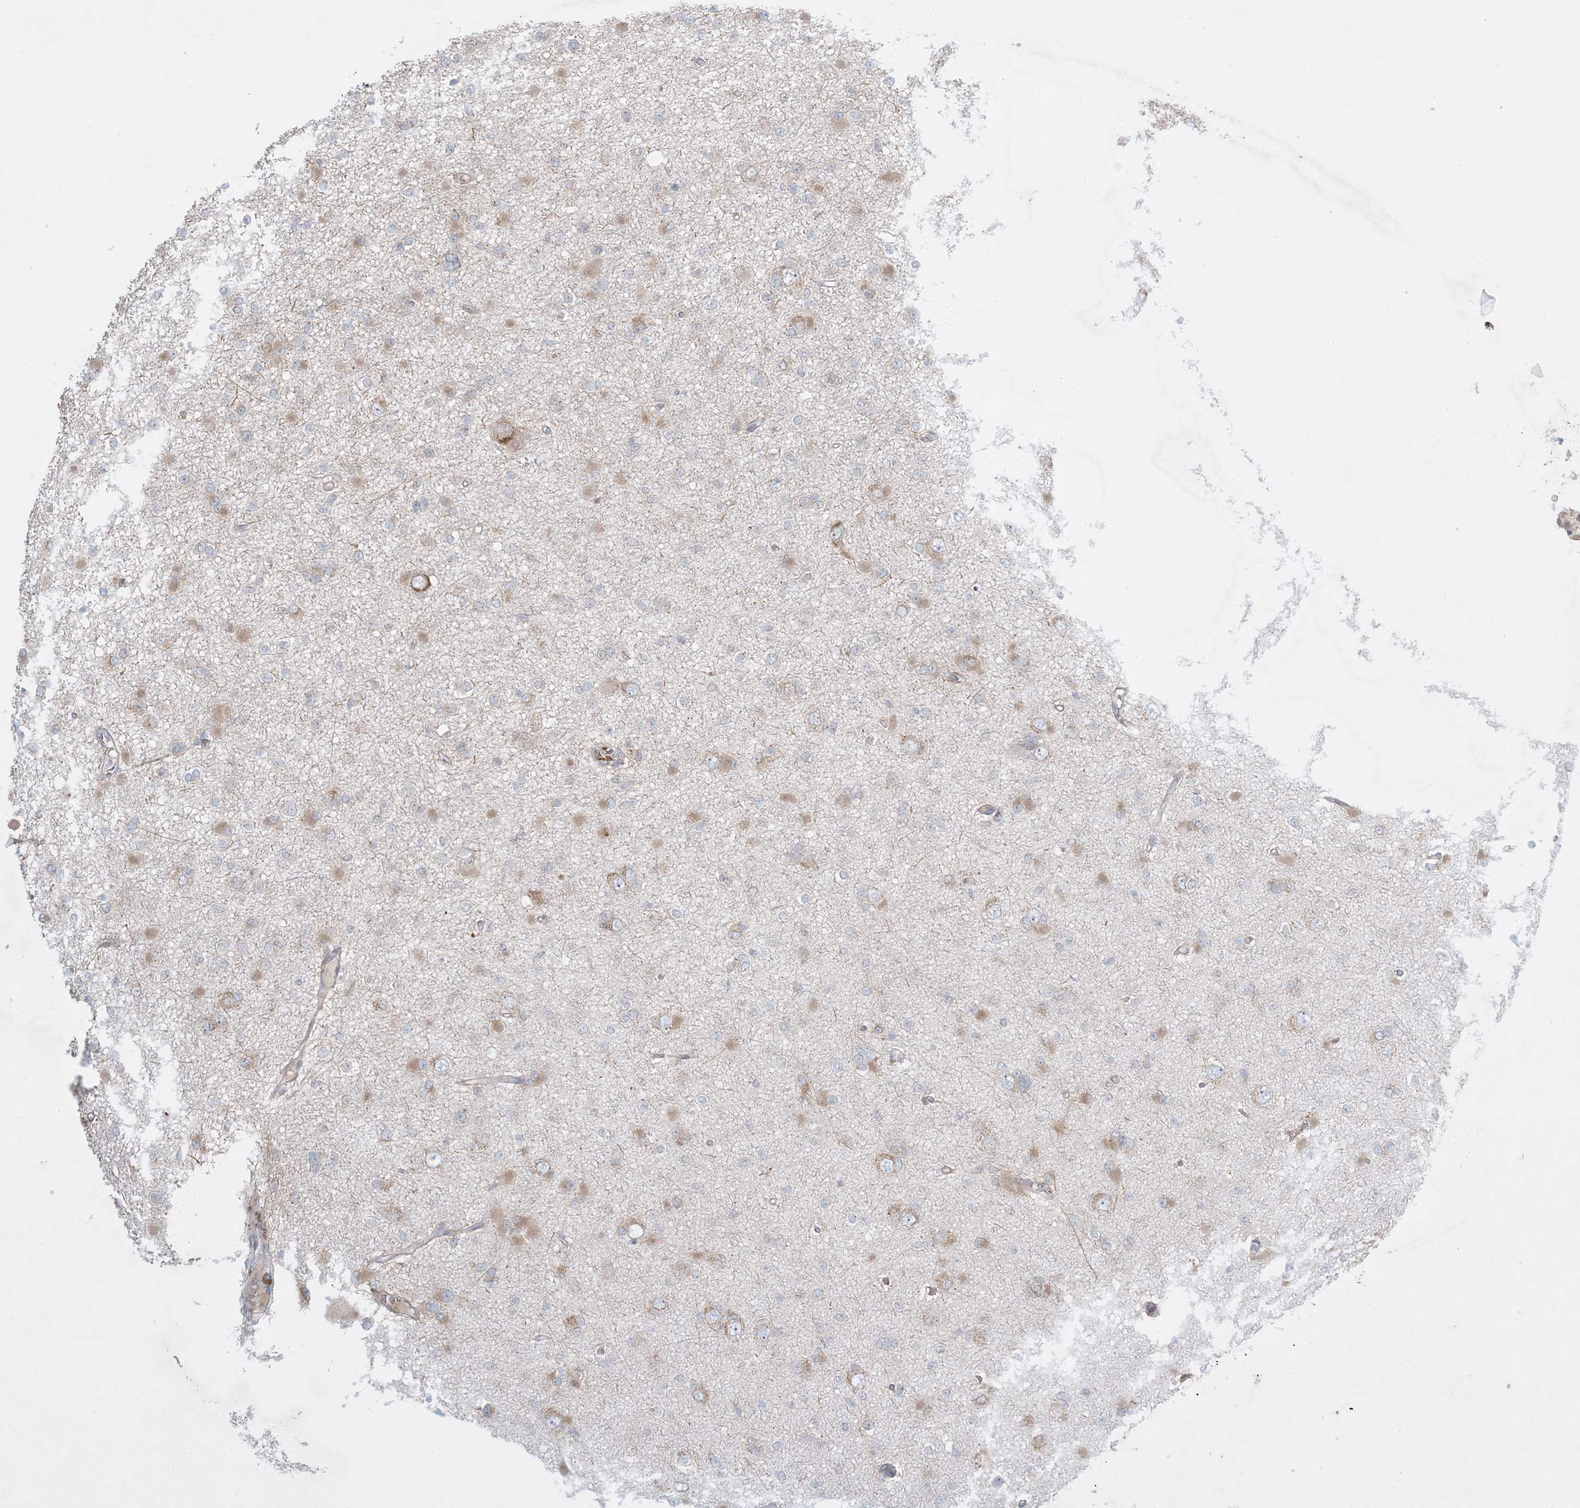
{"staining": {"intensity": "moderate", "quantity": "<25%", "location": "cytoplasmic/membranous"}, "tissue": "glioma", "cell_type": "Tumor cells", "image_type": "cancer", "snomed": [{"axis": "morphology", "description": "Glioma, malignant, Low grade"}, {"axis": "topography", "description": "Brain"}], "caption": "This histopathology image exhibits glioma stained with immunohistochemistry (IHC) to label a protein in brown. The cytoplasmic/membranous of tumor cells show moderate positivity for the protein. Nuclei are counter-stained blue.", "gene": "MMGT1", "patient": {"sex": "female", "age": 22}}